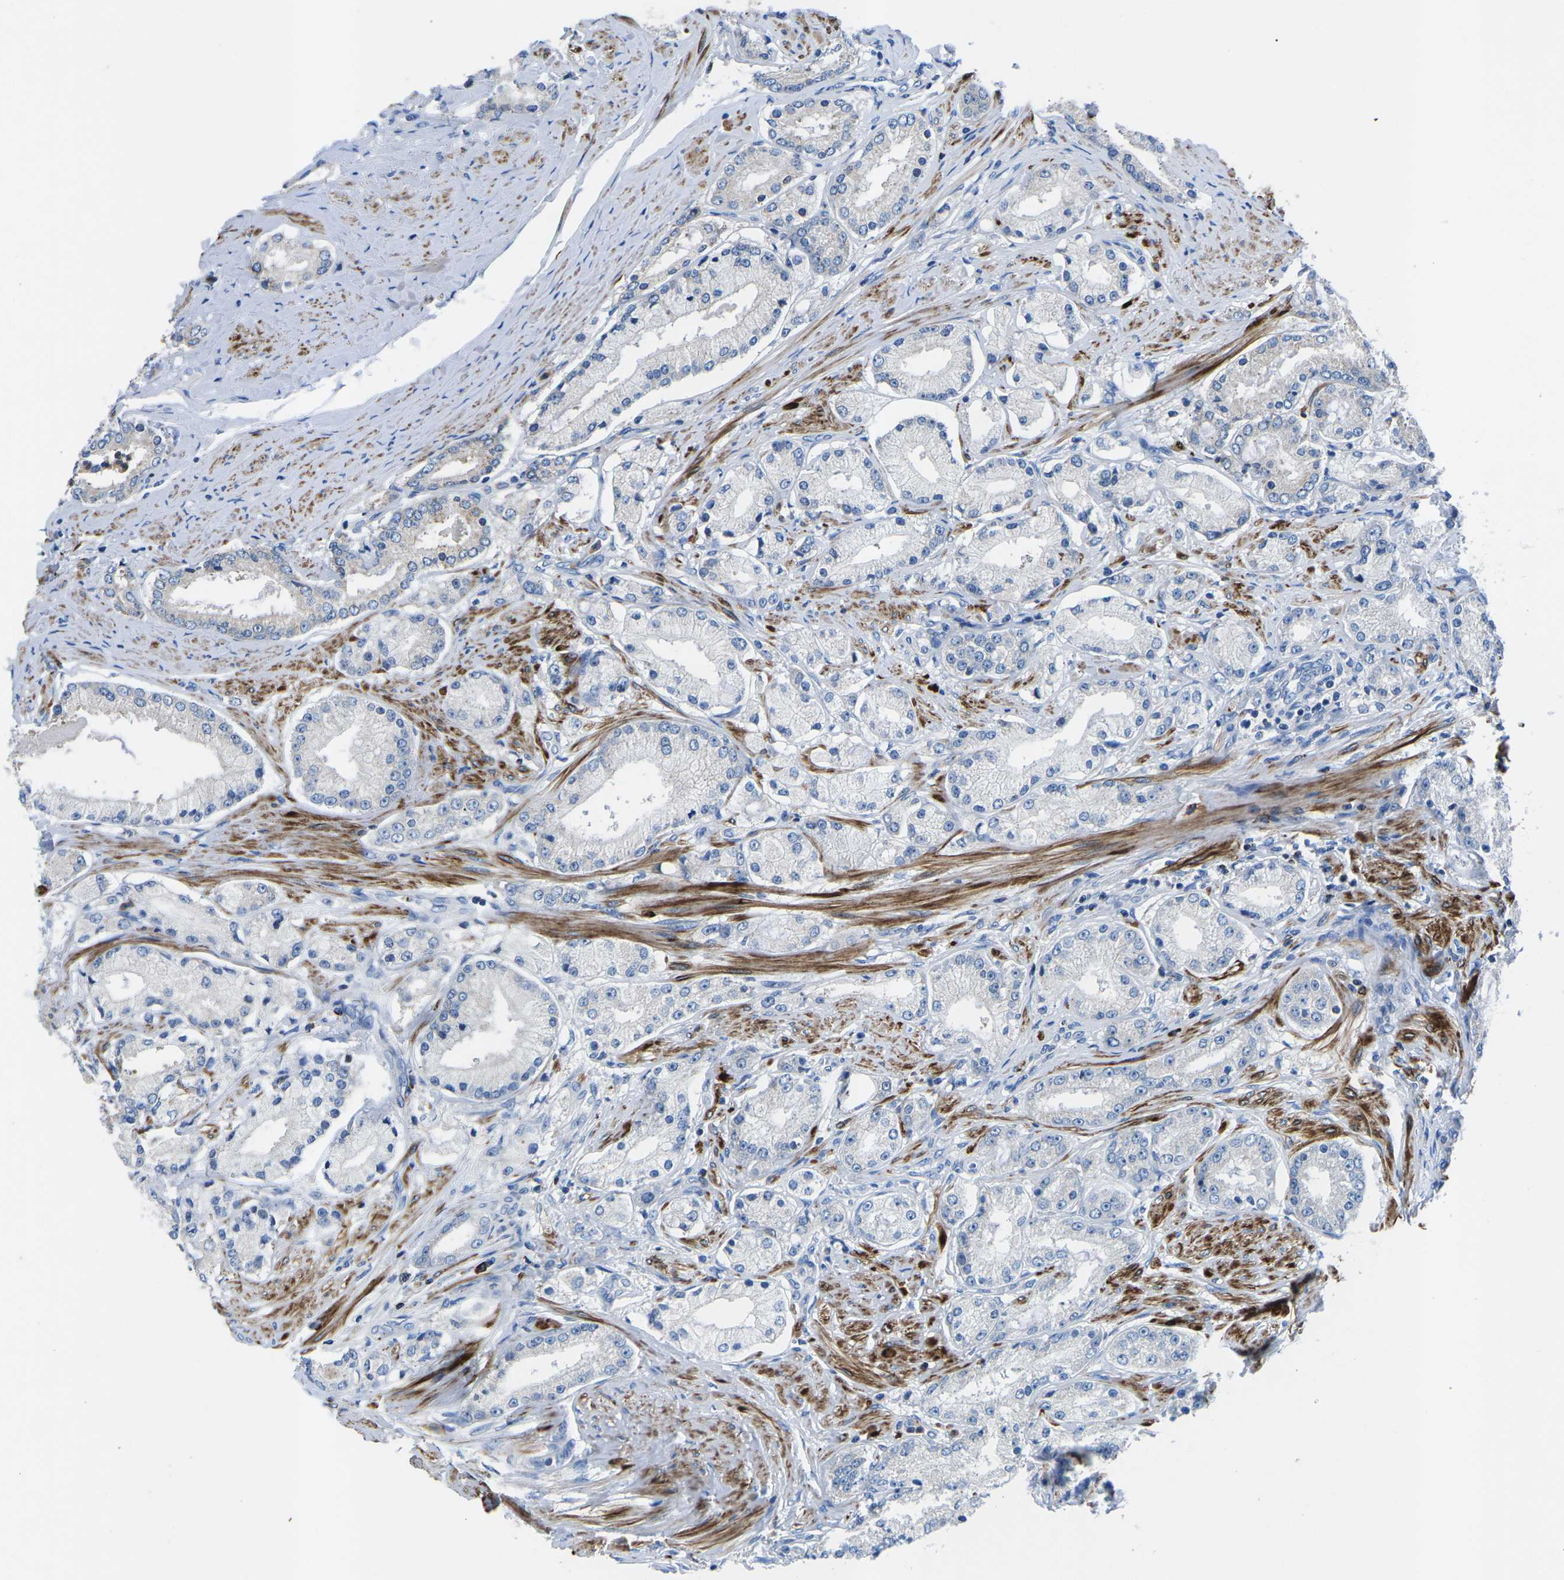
{"staining": {"intensity": "negative", "quantity": "none", "location": "none"}, "tissue": "prostate cancer", "cell_type": "Tumor cells", "image_type": "cancer", "snomed": [{"axis": "morphology", "description": "Adenocarcinoma, Low grade"}, {"axis": "topography", "description": "Prostate"}], "caption": "Image shows no protein staining in tumor cells of prostate cancer tissue.", "gene": "MC4R", "patient": {"sex": "male", "age": 63}}